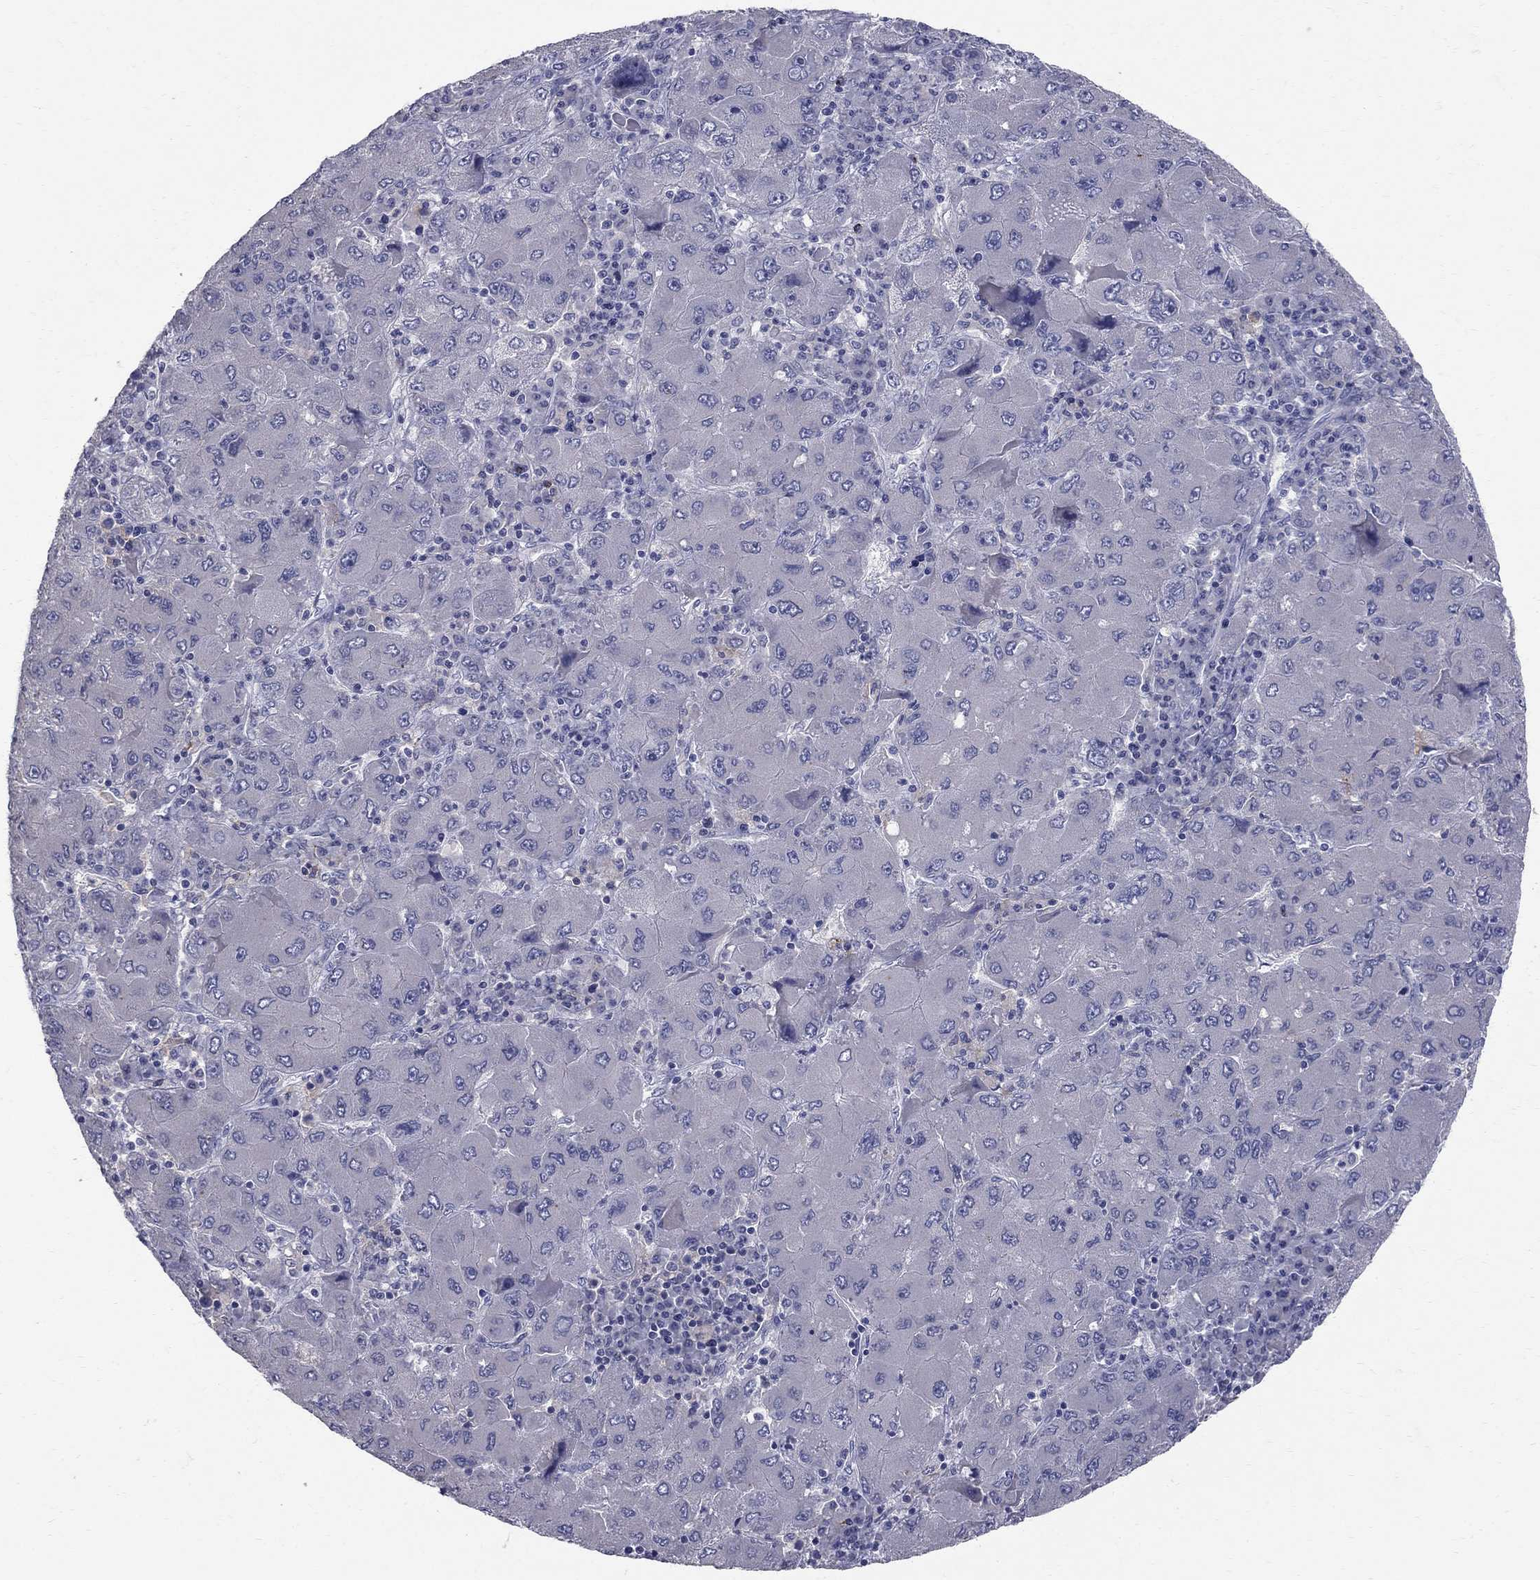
{"staining": {"intensity": "negative", "quantity": "none", "location": "none"}, "tissue": "liver cancer", "cell_type": "Tumor cells", "image_type": "cancer", "snomed": [{"axis": "morphology", "description": "Carcinoma, Hepatocellular, NOS"}, {"axis": "topography", "description": "Liver"}], "caption": "A high-resolution micrograph shows immunohistochemistry staining of liver cancer, which shows no significant expression in tumor cells. (Stains: DAB (3,3'-diaminobenzidine) immunohistochemistry with hematoxylin counter stain, Microscopy: brightfield microscopy at high magnification).", "gene": "TP53TG5", "patient": {"sex": "male", "age": 75}}